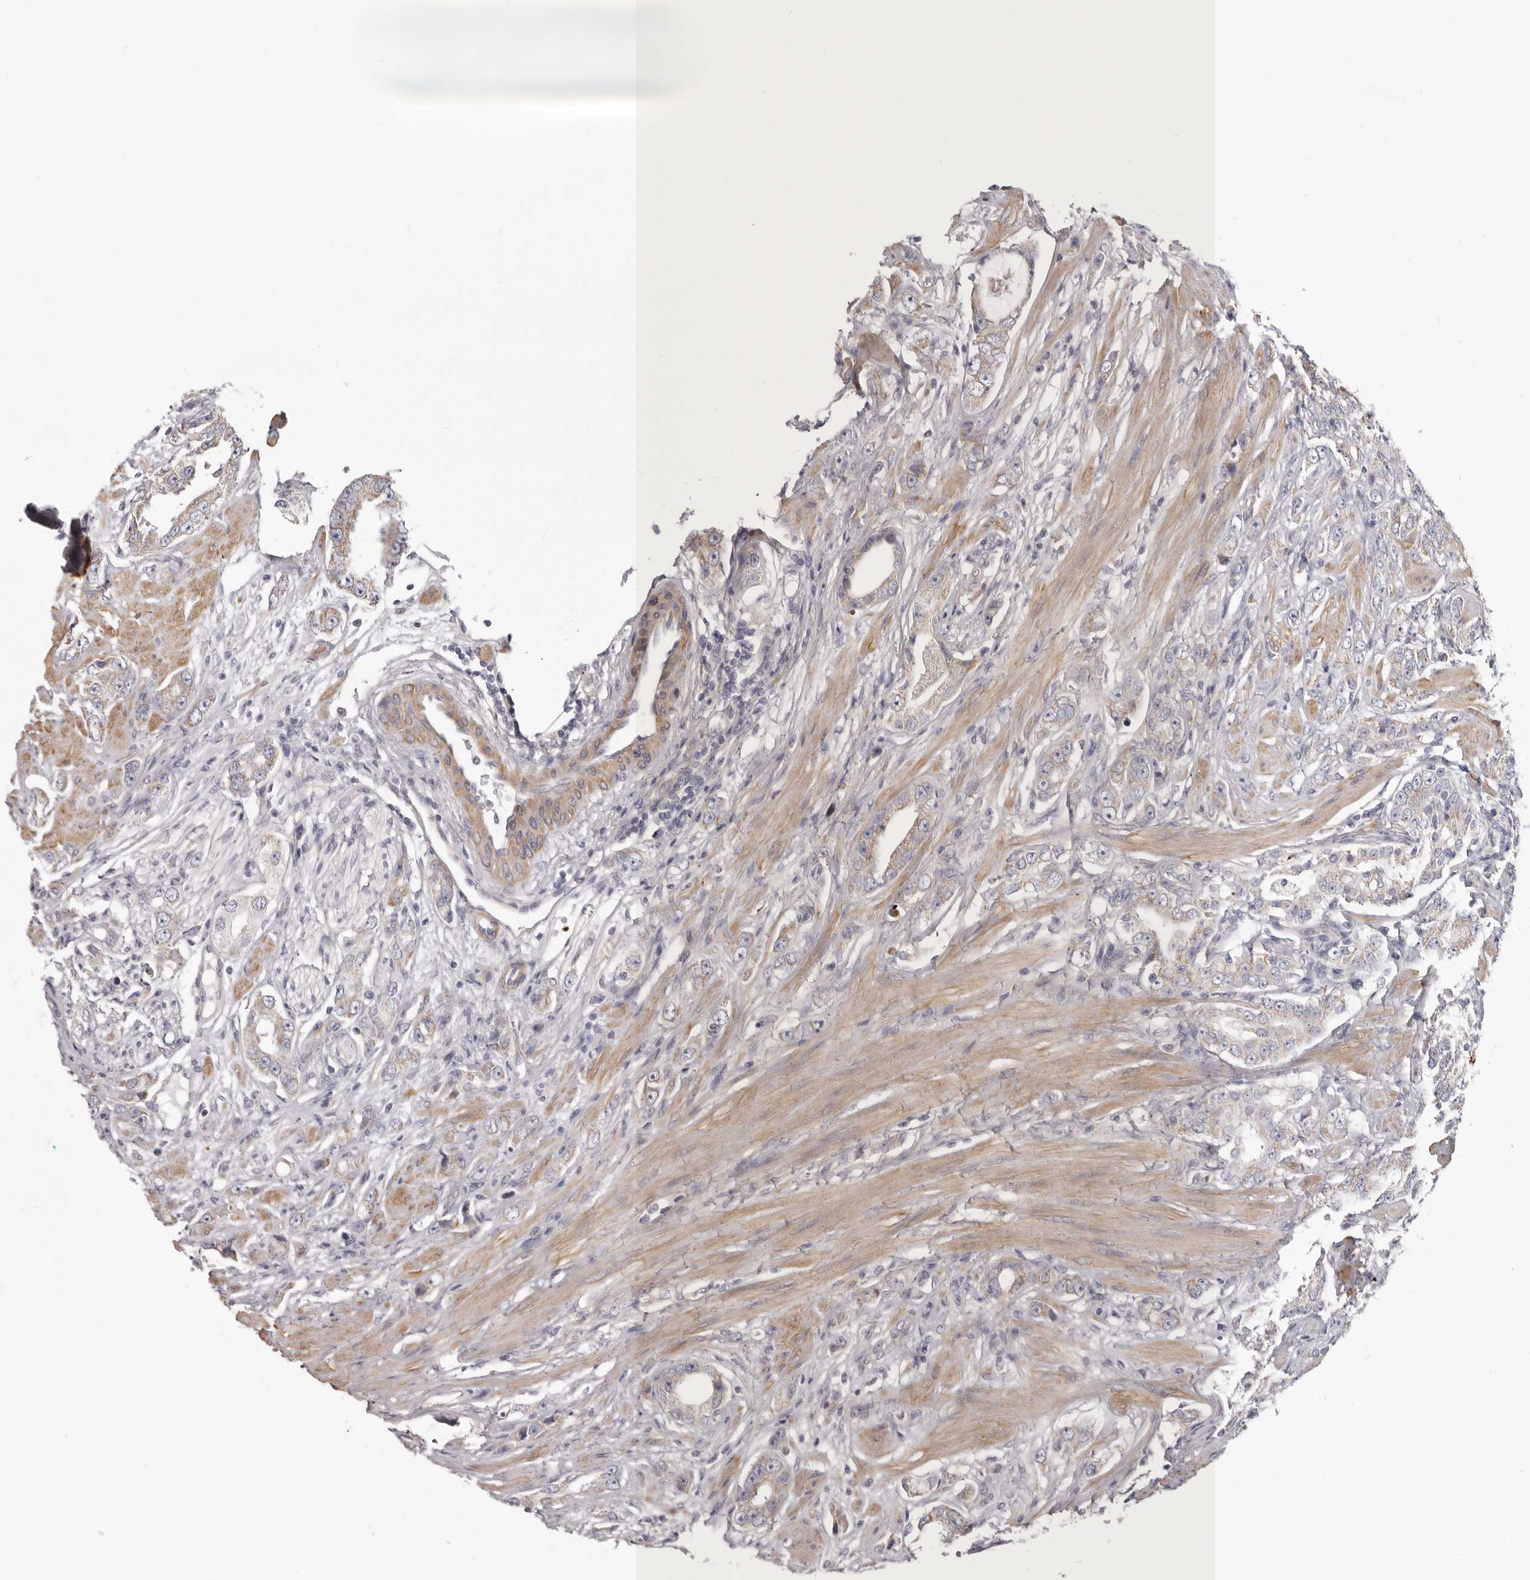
{"staining": {"intensity": "negative", "quantity": "none", "location": "none"}, "tissue": "prostate cancer", "cell_type": "Tumor cells", "image_type": "cancer", "snomed": [{"axis": "morphology", "description": "Adenocarcinoma, Medium grade"}, {"axis": "topography", "description": "Prostate"}], "caption": "An image of human adenocarcinoma (medium-grade) (prostate) is negative for staining in tumor cells.", "gene": "MRPS10", "patient": {"sex": "male", "age": 53}}